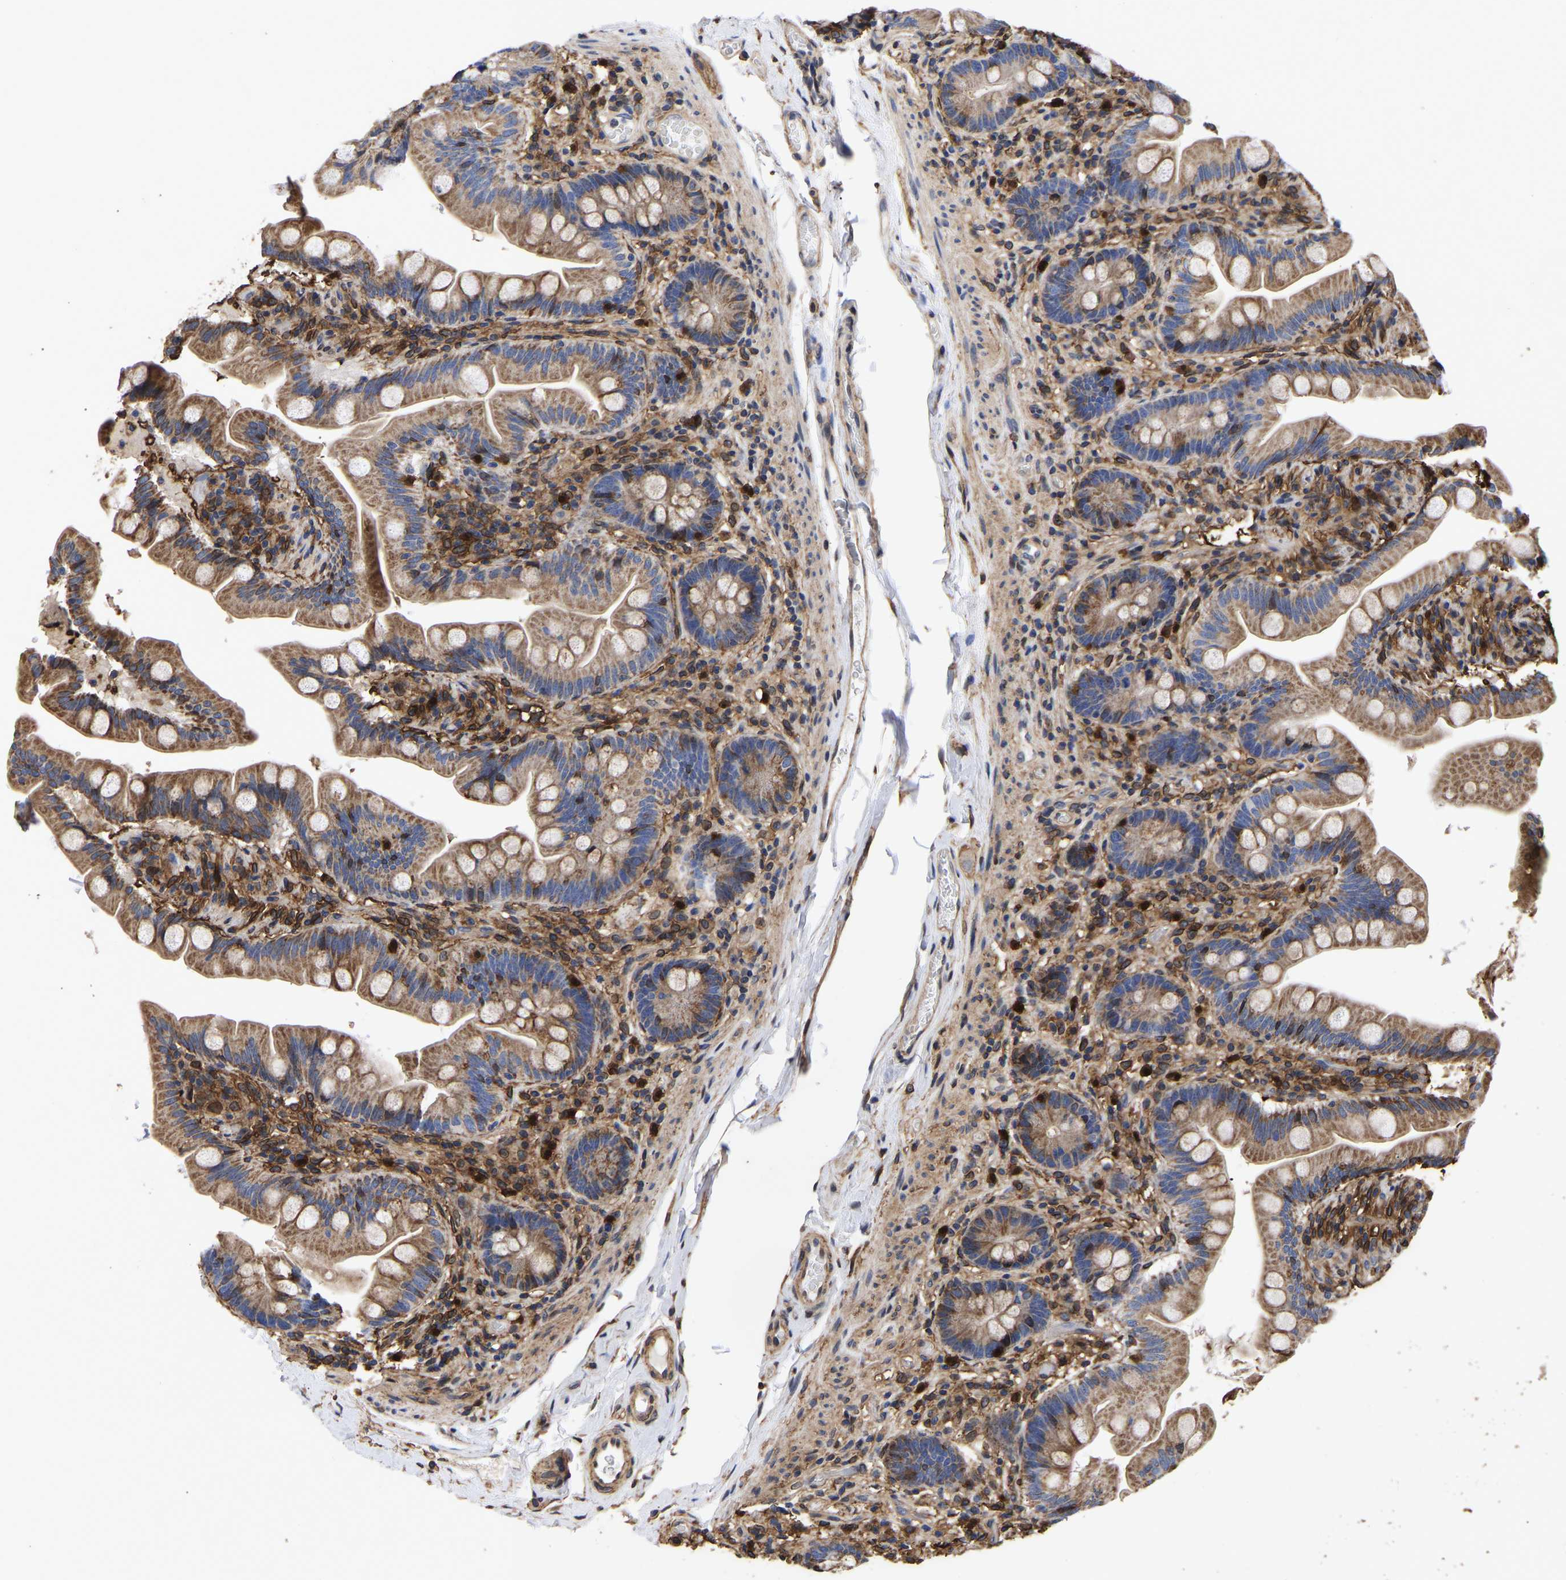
{"staining": {"intensity": "strong", "quantity": ">75%", "location": "cytoplasmic/membranous"}, "tissue": "small intestine", "cell_type": "Glandular cells", "image_type": "normal", "snomed": [{"axis": "morphology", "description": "Normal tissue, NOS"}, {"axis": "topography", "description": "Small intestine"}], "caption": "This is a histology image of immunohistochemistry staining of normal small intestine, which shows strong staining in the cytoplasmic/membranous of glandular cells.", "gene": "LIF", "patient": {"sex": "female", "age": 56}}